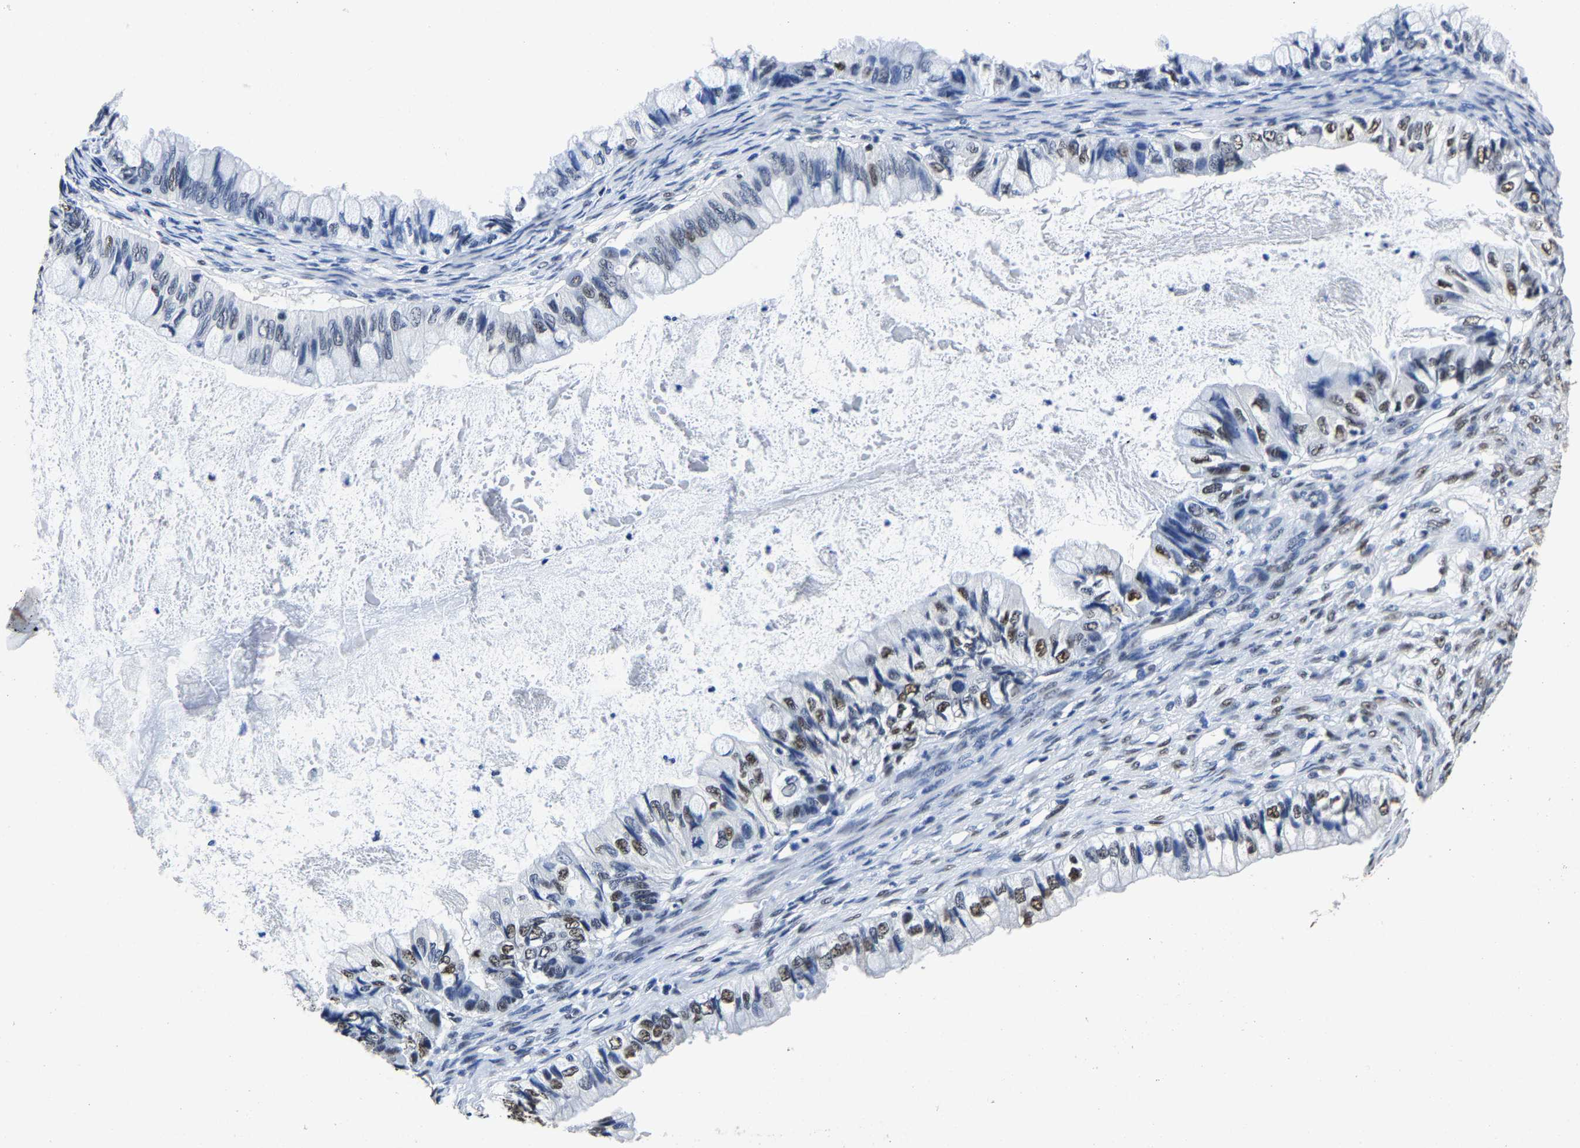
{"staining": {"intensity": "moderate", "quantity": "25%-75%", "location": "nuclear"}, "tissue": "ovarian cancer", "cell_type": "Tumor cells", "image_type": "cancer", "snomed": [{"axis": "morphology", "description": "Cystadenocarcinoma, mucinous, NOS"}, {"axis": "topography", "description": "Ovary"}], "caption": "Approximately 25%-75% of tumor cells in ovarian mucinous cystadenocarcinoma reveal moderate nuclear protein positivity as visualized by brown immunohistochemical staining.", "gene": "RBM45", "patient": {"sex": "female", "age": 80}}